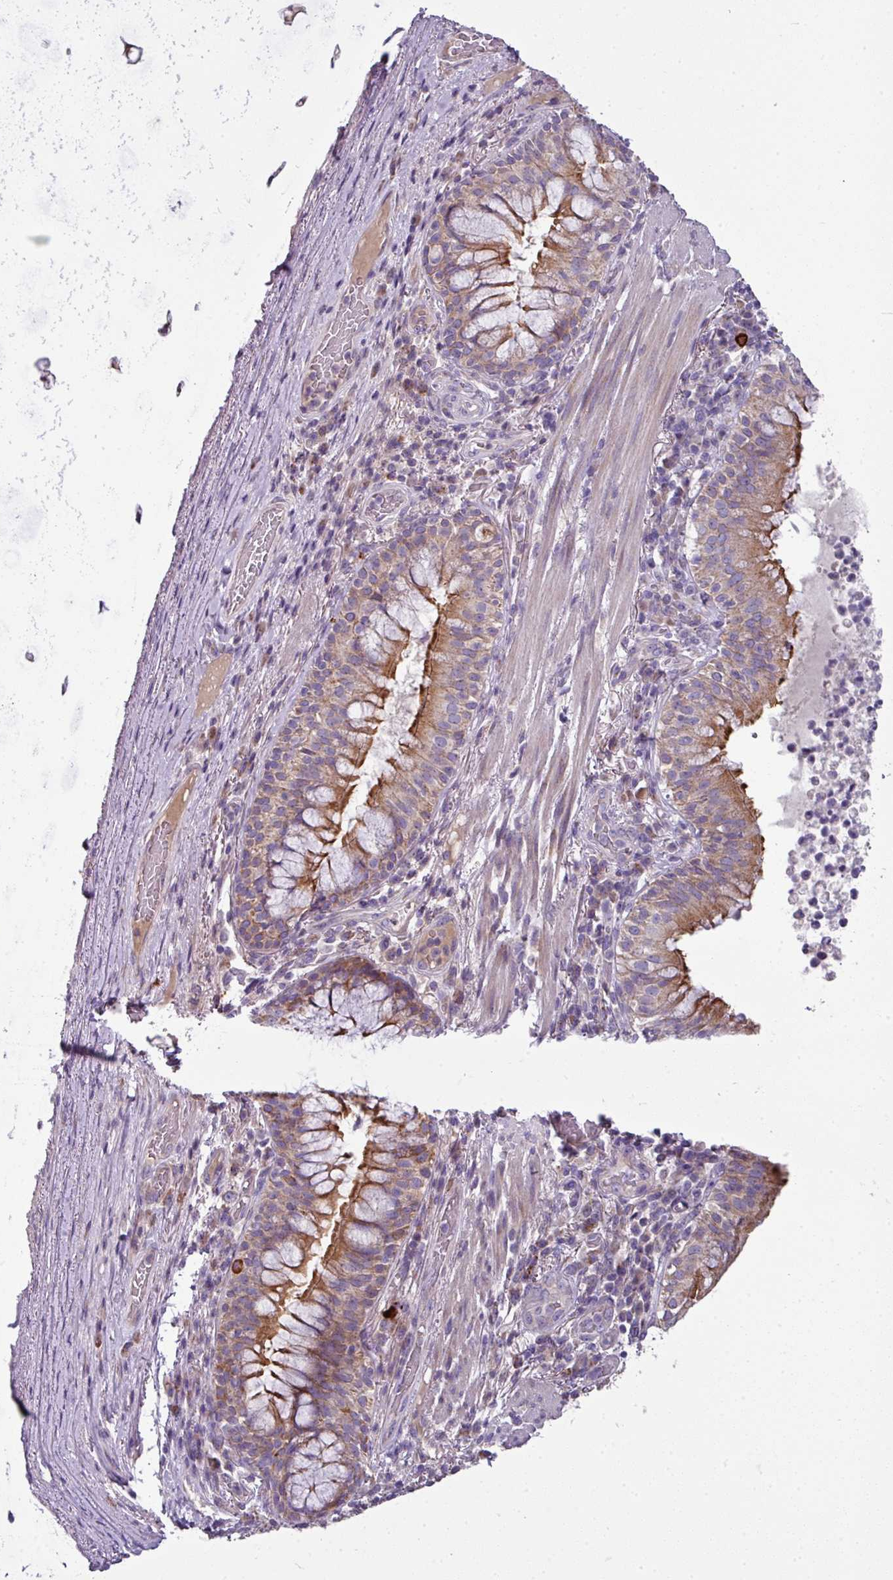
{"staining": {"intensity": "strong", "quantity": ">75%", "location": "cytoplasmic/membranous"}, "tissue": "bronchus", "cell_type": "Respiratory epithelial cells", "image_type": "normal", "snomed": [{"axis": "morphology", "description": "Normal tissue, NOS"}, {"axis": "topography", "description": "Cartilage tissue"}, {"axis": "topography", "description": "Bronchus"}], "caption": "The image shows a brown stain indicating the presence of a protein in the cytoplasmic/membranous of respiratory epithelial cells in bronchus.", "gene": "GAN", "patient": {"sex": "male", "age": 56}}